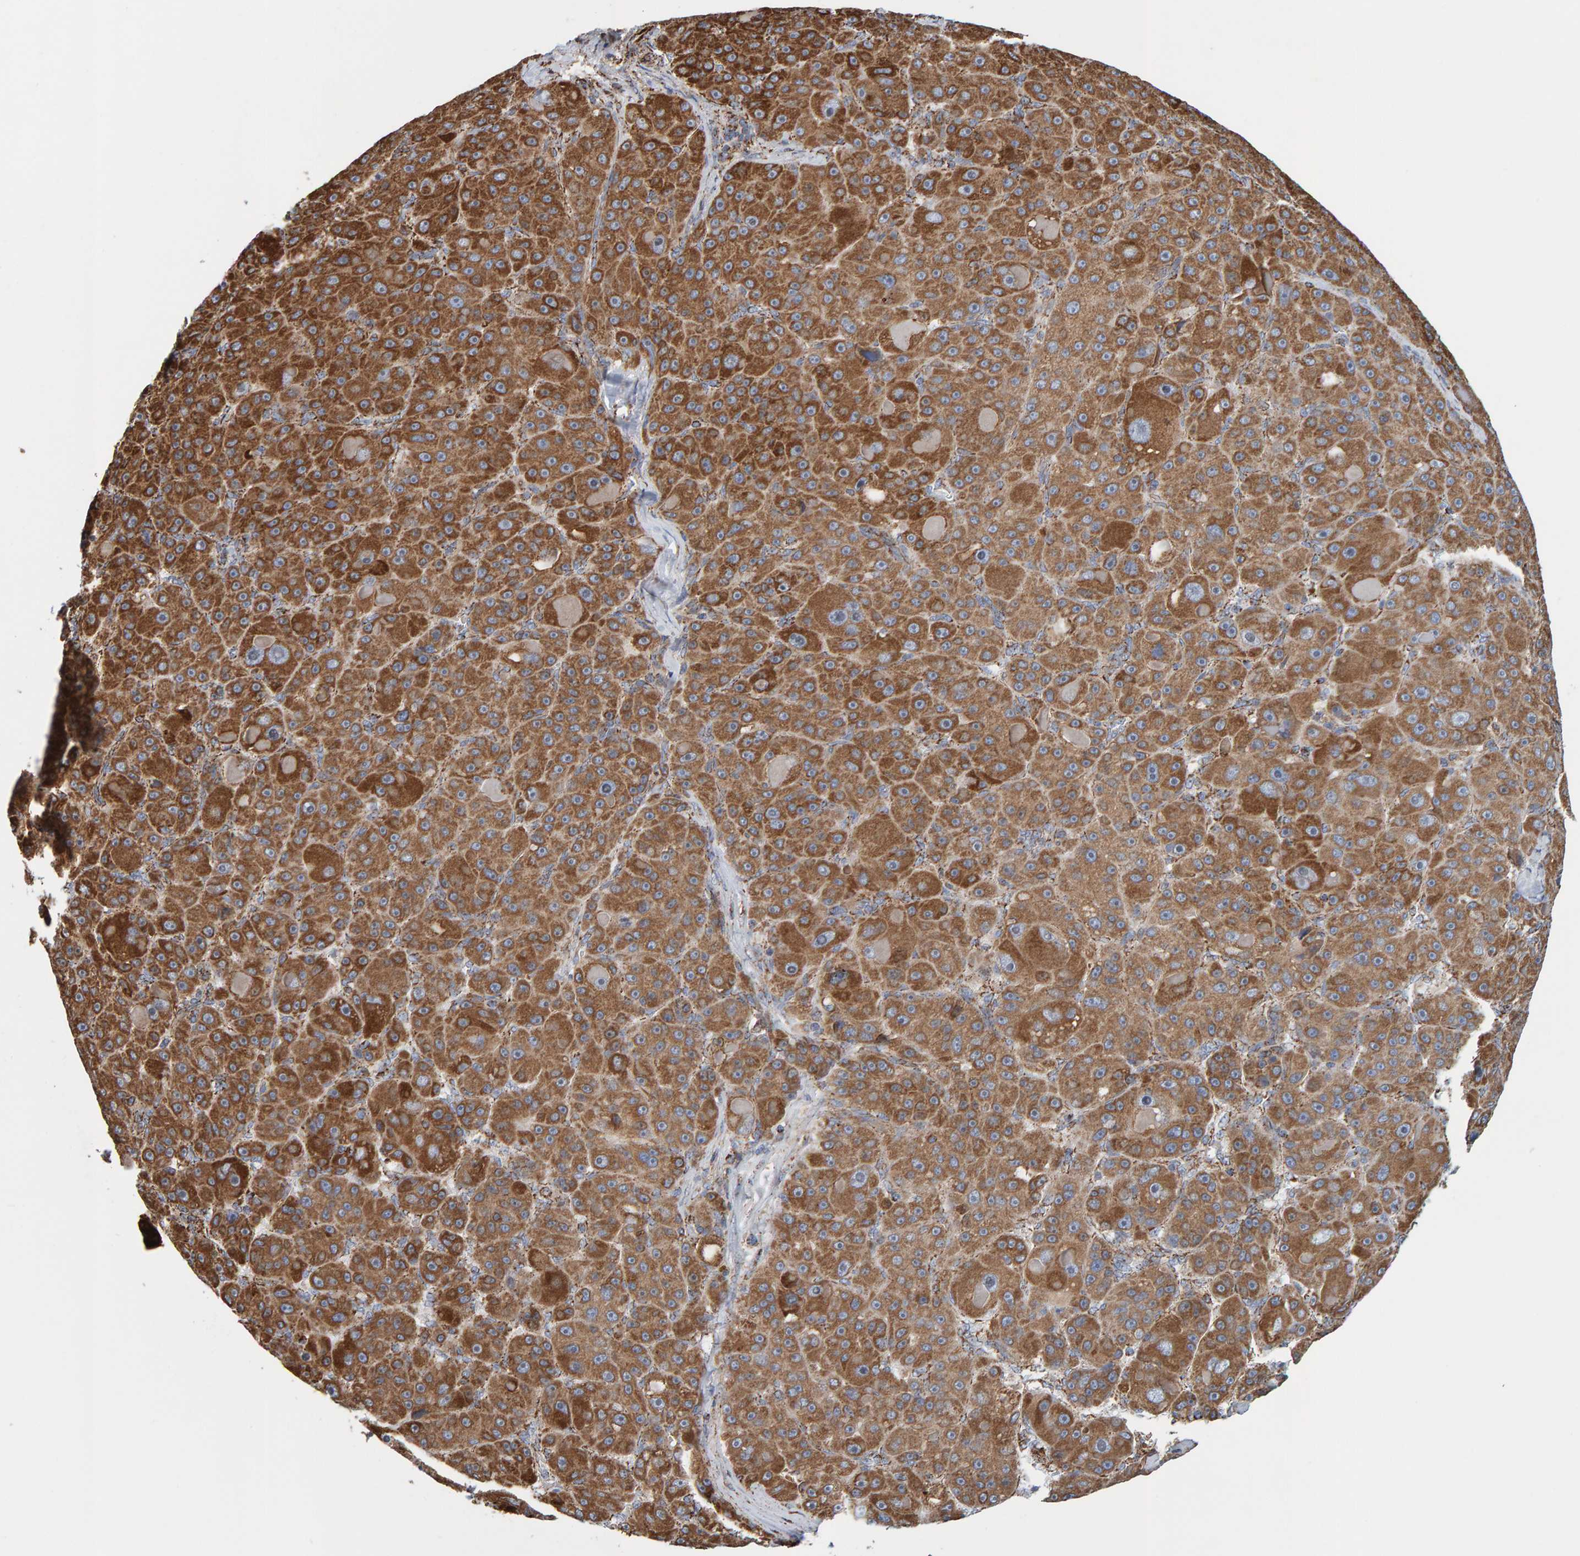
{"staining": {"intensity": "moderate", "quantity": ">75%", "location": "cytoplasmic/membranous"}, "tissue": "liver cancer", "cell_type": "Tumor cells", "image_type": "cancer", "snomed": [{"axis": "morphology", "description": "Carcinoma, Hepatocellular, NOS"}, {"axis": "topography", "description": "Liver"}], "caption": "Liver cancer (hepatocellular carcinoma) stained with a protein marker shows moderate staining in tumor cells.", "gene": "MRPL45", "patient": {"sex": "male", "age": 76}}